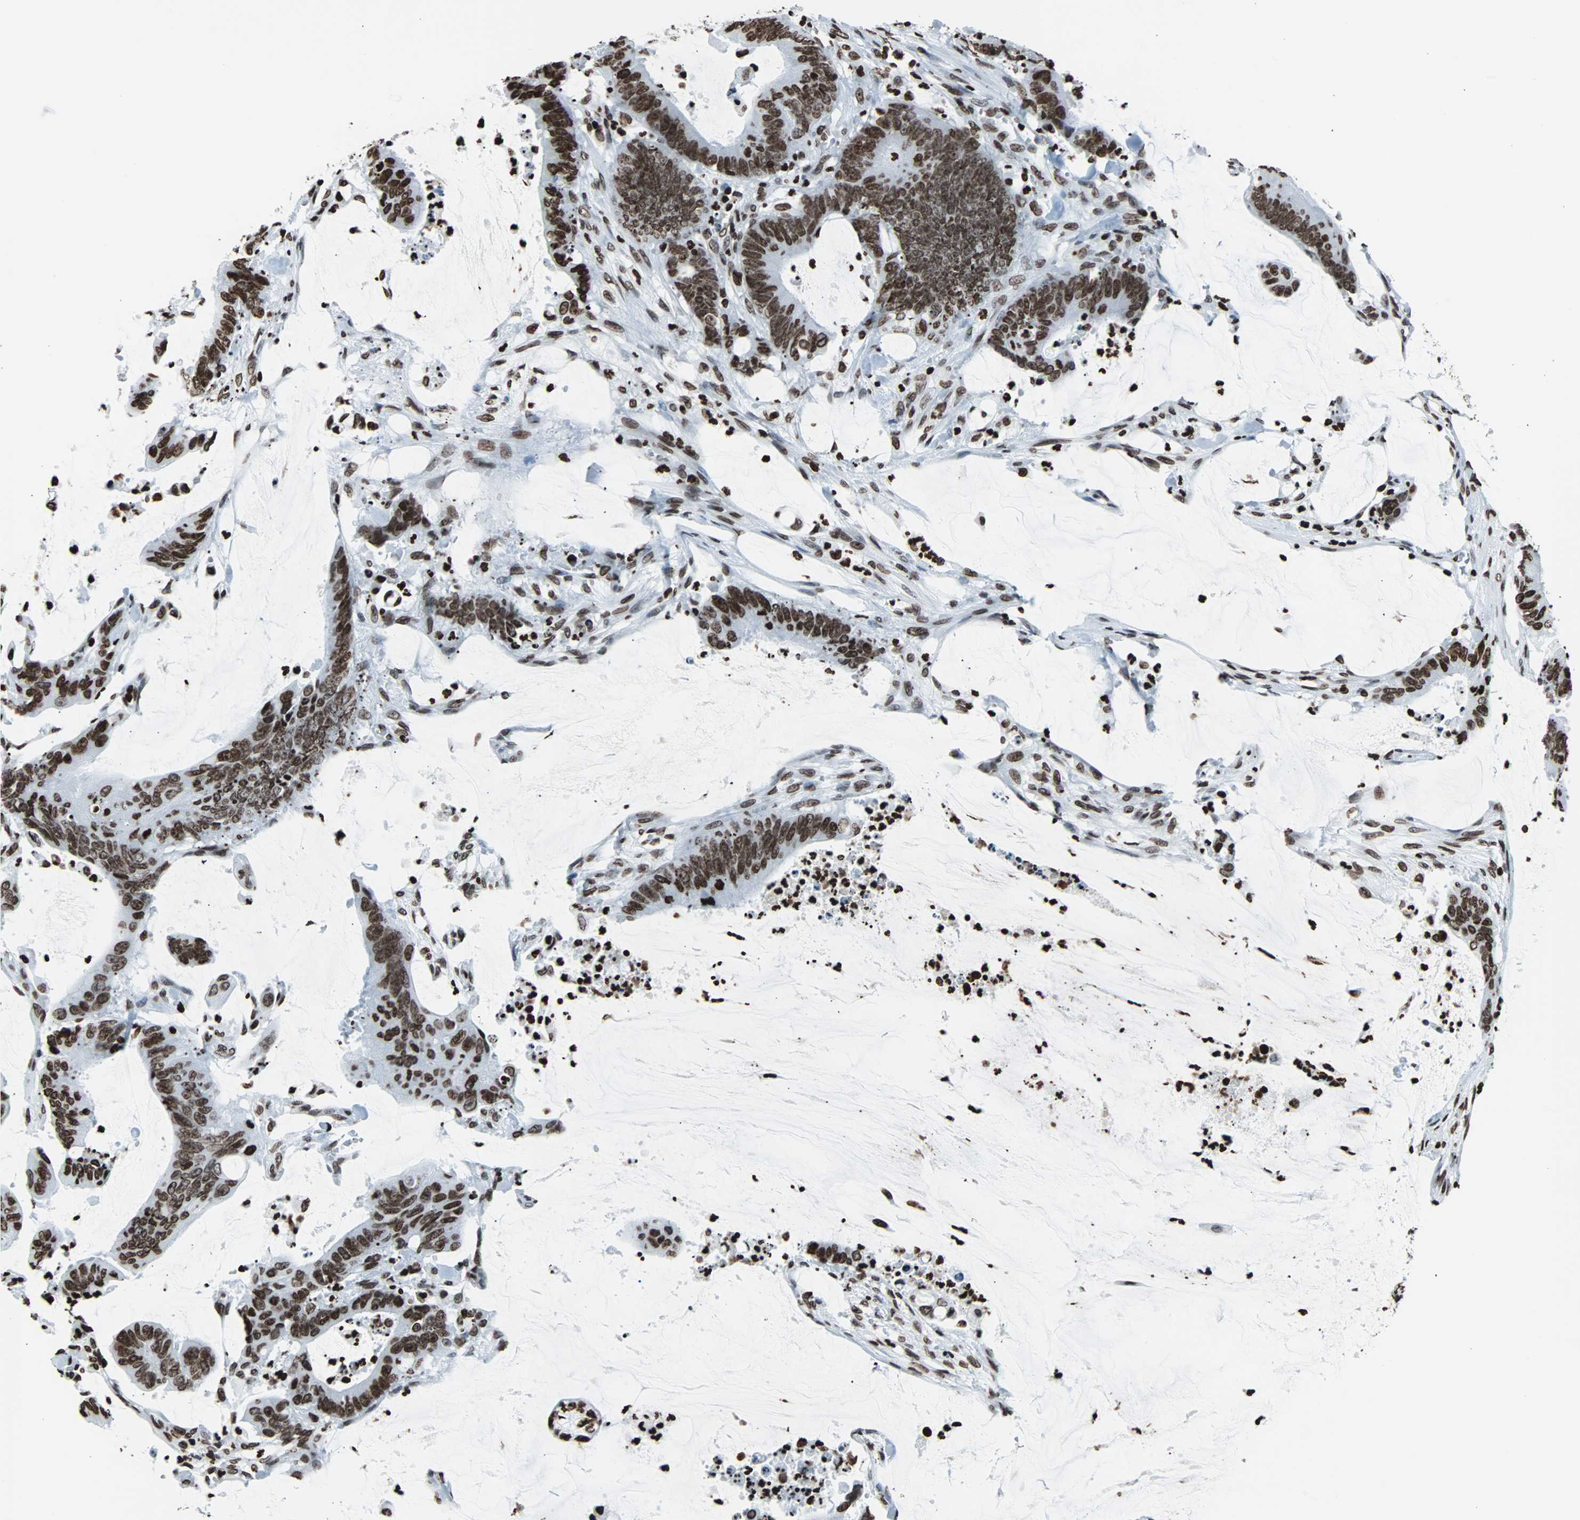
{"staining": {"intensity": "strong", "quantity": ">75%", "location": "nuclear"}, "tissue": "colorectal cancer", "cell_type": "Tumor cells", "image_type": "cancer", "snomed": [{"axis": "morphology", "description": "Adenocarcinoma, NOS"}, {"axis": "topography", "description": "Rectum"}], "caption": "Tumor cells display strong nuclear positivity in approximately >75% of cells in colorectal cancer.", "gene": "H2BC18", "patient": {"sex": "female", "age": 66}}